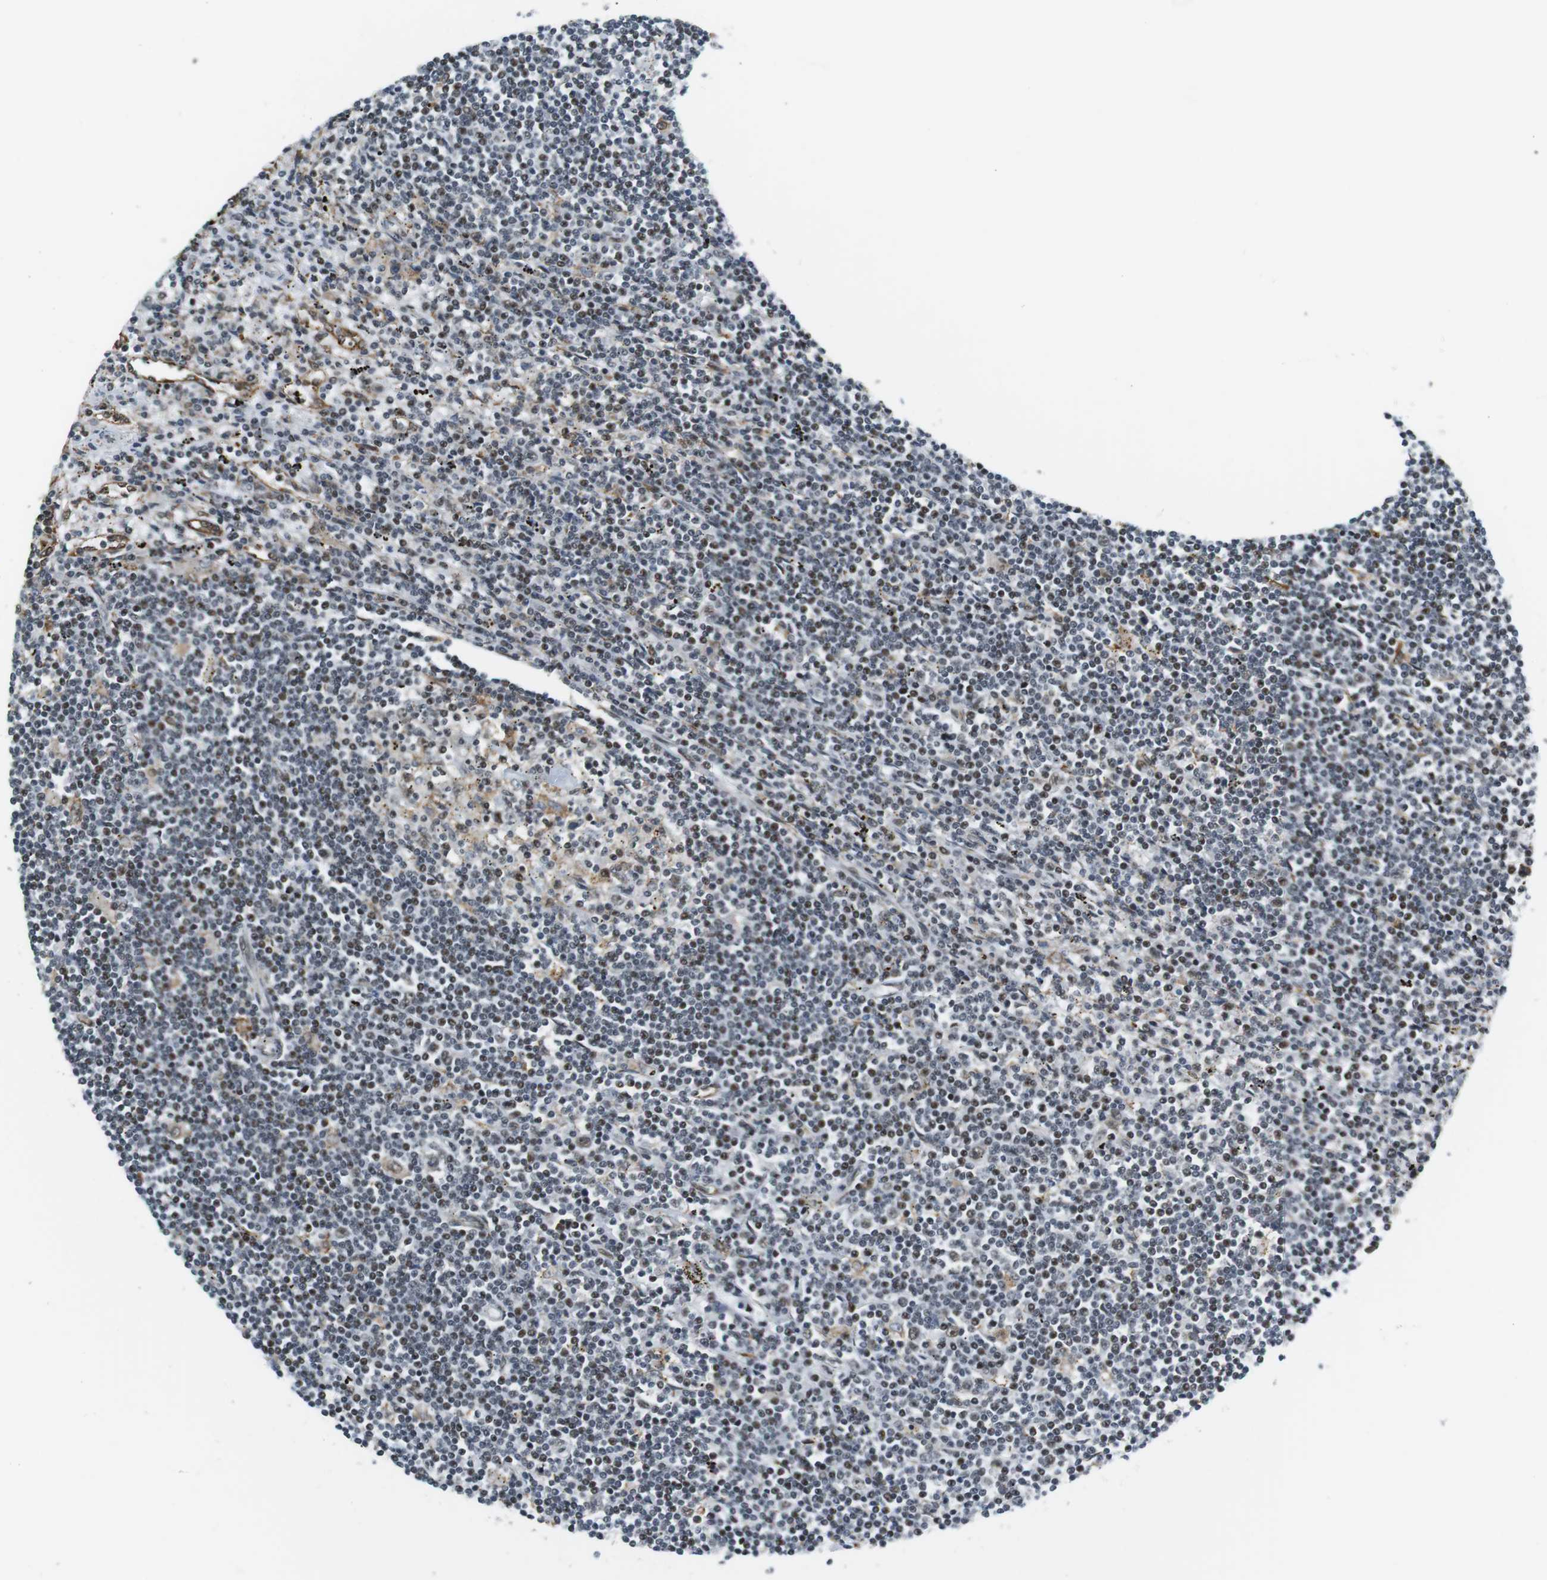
{"staining": {"intensity": "weak", "quantity": "25%-75%", "location": "nuclear"}, "tissue": "lymphoma", "cell_type": "Tumor cells", "image_type": "cancer", "snomed": [{"axis": "morphology", "description": "Malignant lymphoma, non-Hodgkin's type, Low grade"}, {"axis": "topography", "description": "Spleen"}], "caption": "Protein staining of lymphoma tissue reveals weak nuclear staining in approximately 25%-75% of tumor cells. (DAB IHC with brightfield microscopy, high magnification).", "gene": "RNF38", "patient": {"sex": "male", "age": 76}}